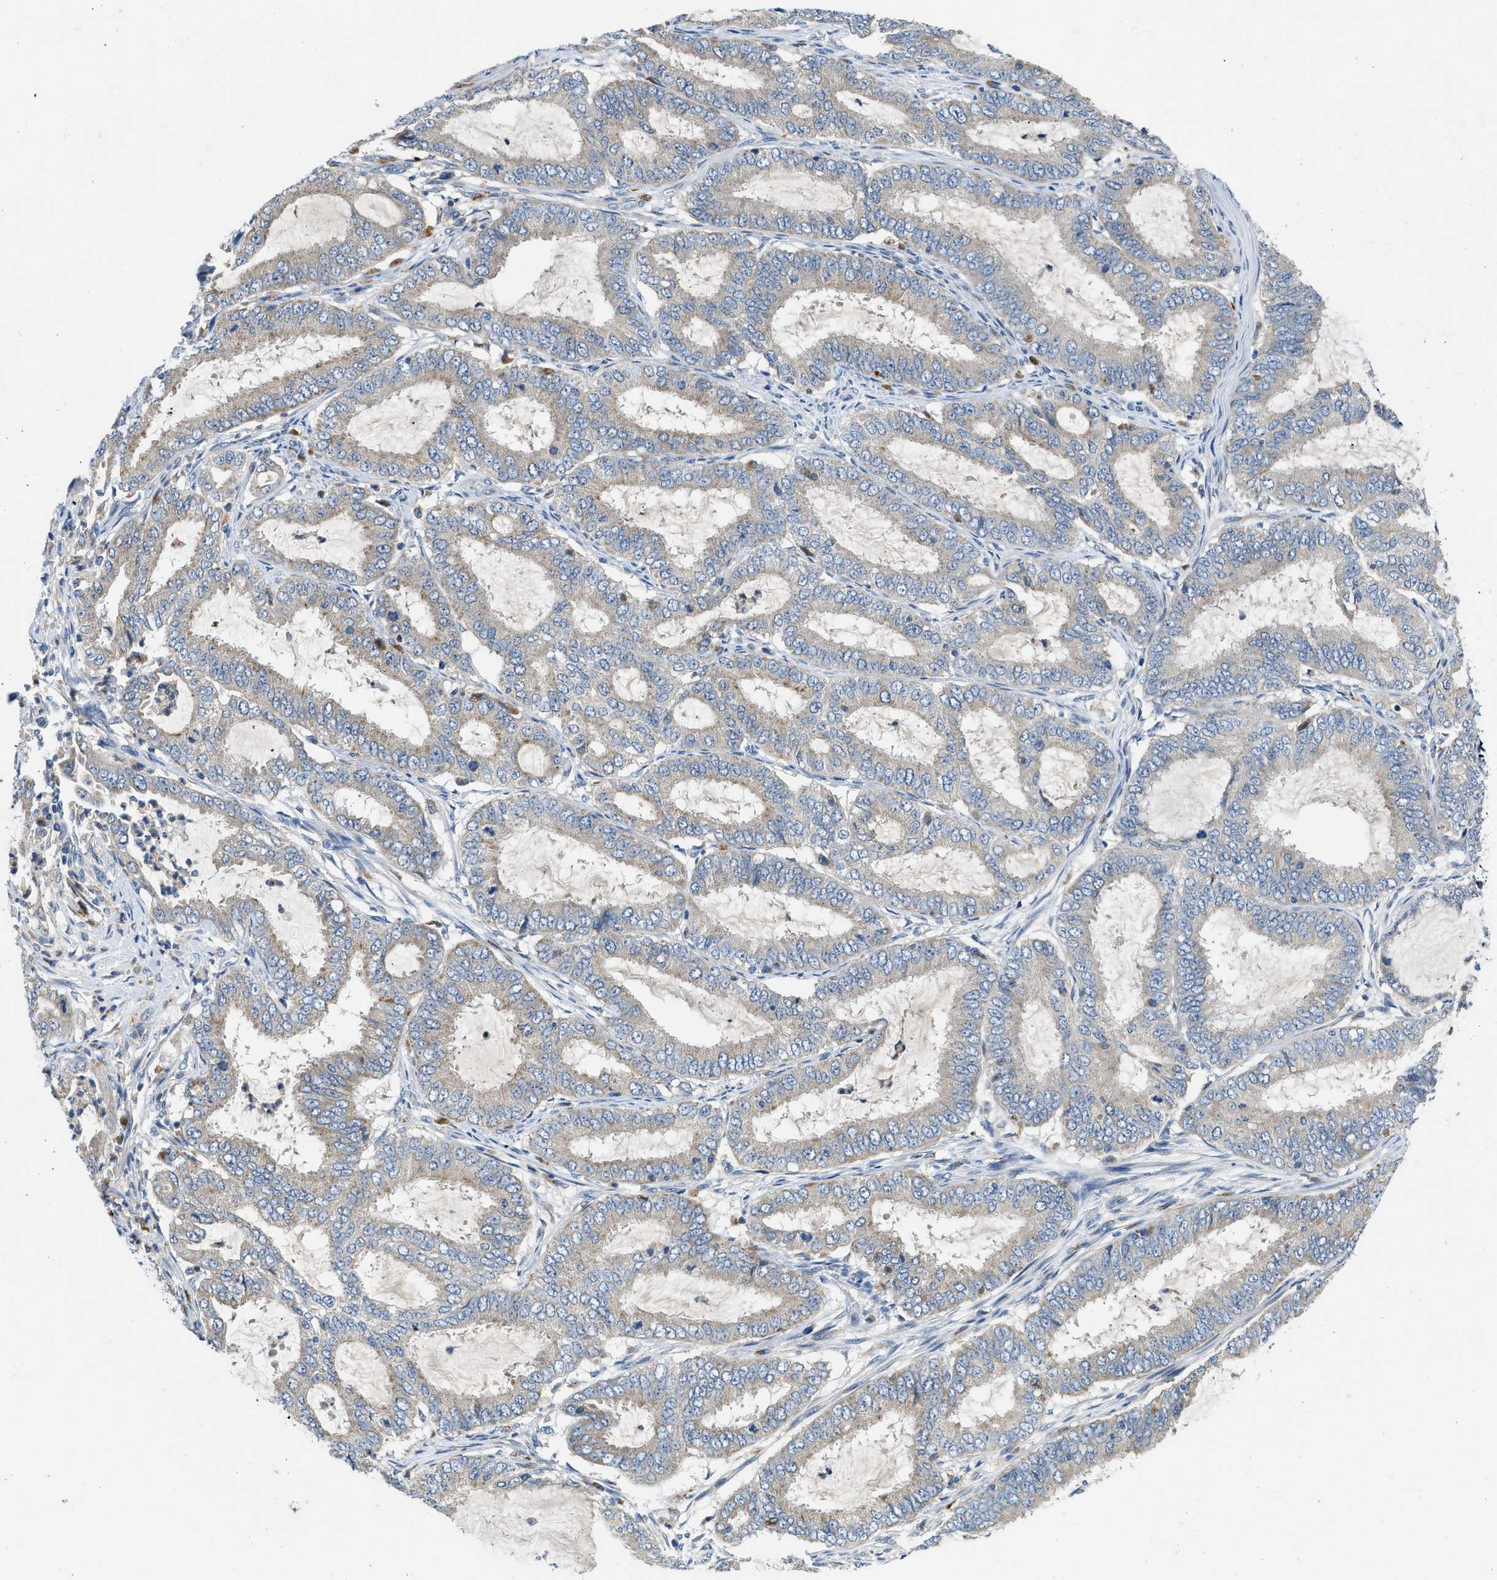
{"staining": {"intensity": "negative", "quantity": "none", "location": "none"}, "tissue": "endometrial cancer", "cell_type": "Tumor cells", "image_type": "cancer", "snomed": [{"axis": "morphology", "description": "Adenocarcinoma, NOS"}, {"axis": "topography", "description": "Endometrium"}], "caption": "This is a image of IHC staining of adenocarcinoma (endometrial), which shows no staining in tumor cells.", "gene": "ADGRE3", "patient": {"sex": "female", "age": 70}}